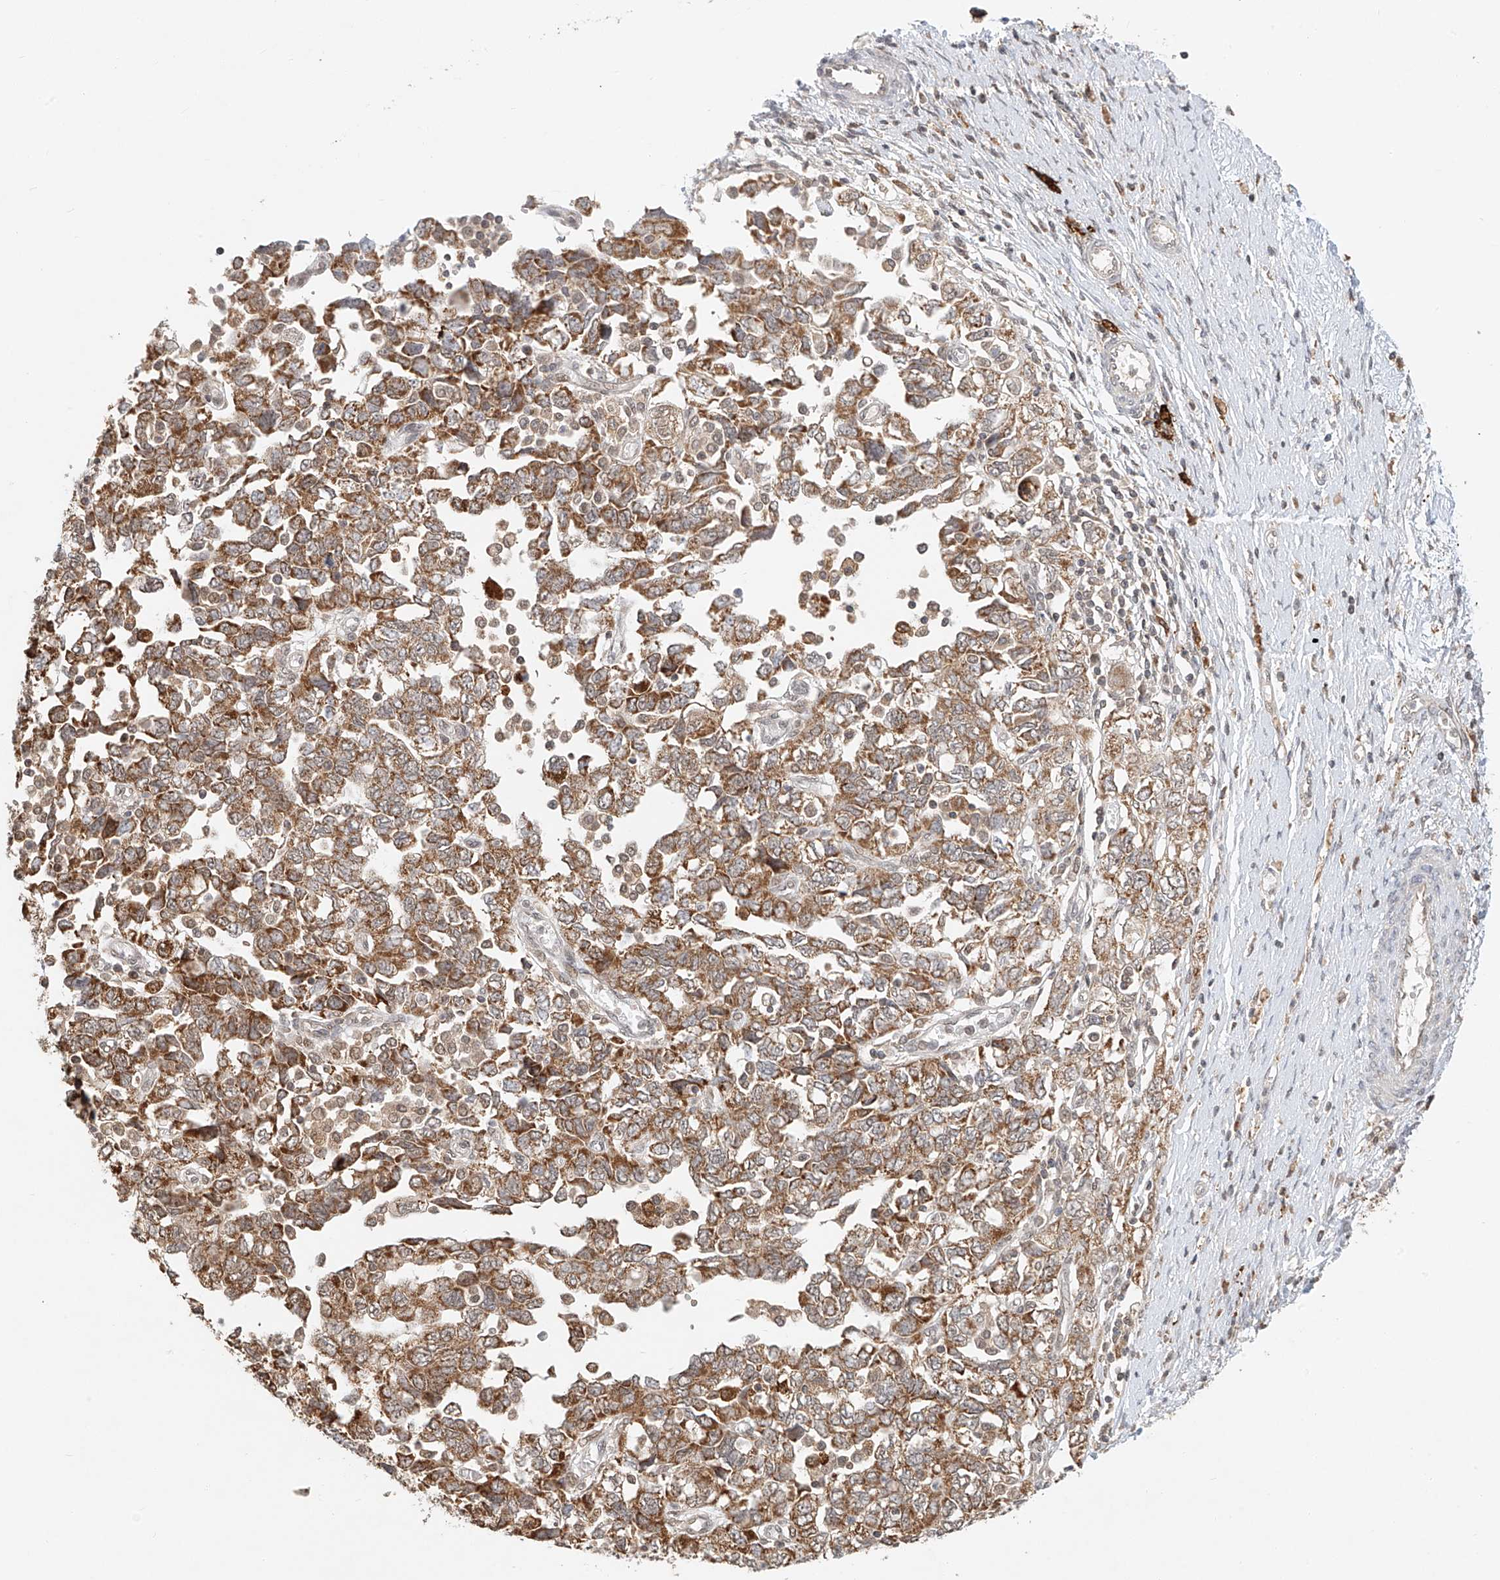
{"staining": {"intensity": "moderate", "quantity": ">75%", "location": "cytoplasmic/membranous"}, "tissue": "ovarian cancer", "cell_type": "Tumor cells", "image_type": "cancer", "snomed": [{"axis": "morphology", "description": "Carcinoma, NOS"}, {"axis": "morphology", "description": "Cystadenocarcinoma, serous, NOS"}, {"axis": "topography", "description": "Ovary"}], "caption": "Protein expression analysis of carcinoma (ovarian) displays moderate cytoplasmic/membranous expression in about >75% of tumor cells.", "gene": "SYTL3", "patient": {"sex": "female", "age": 69}}